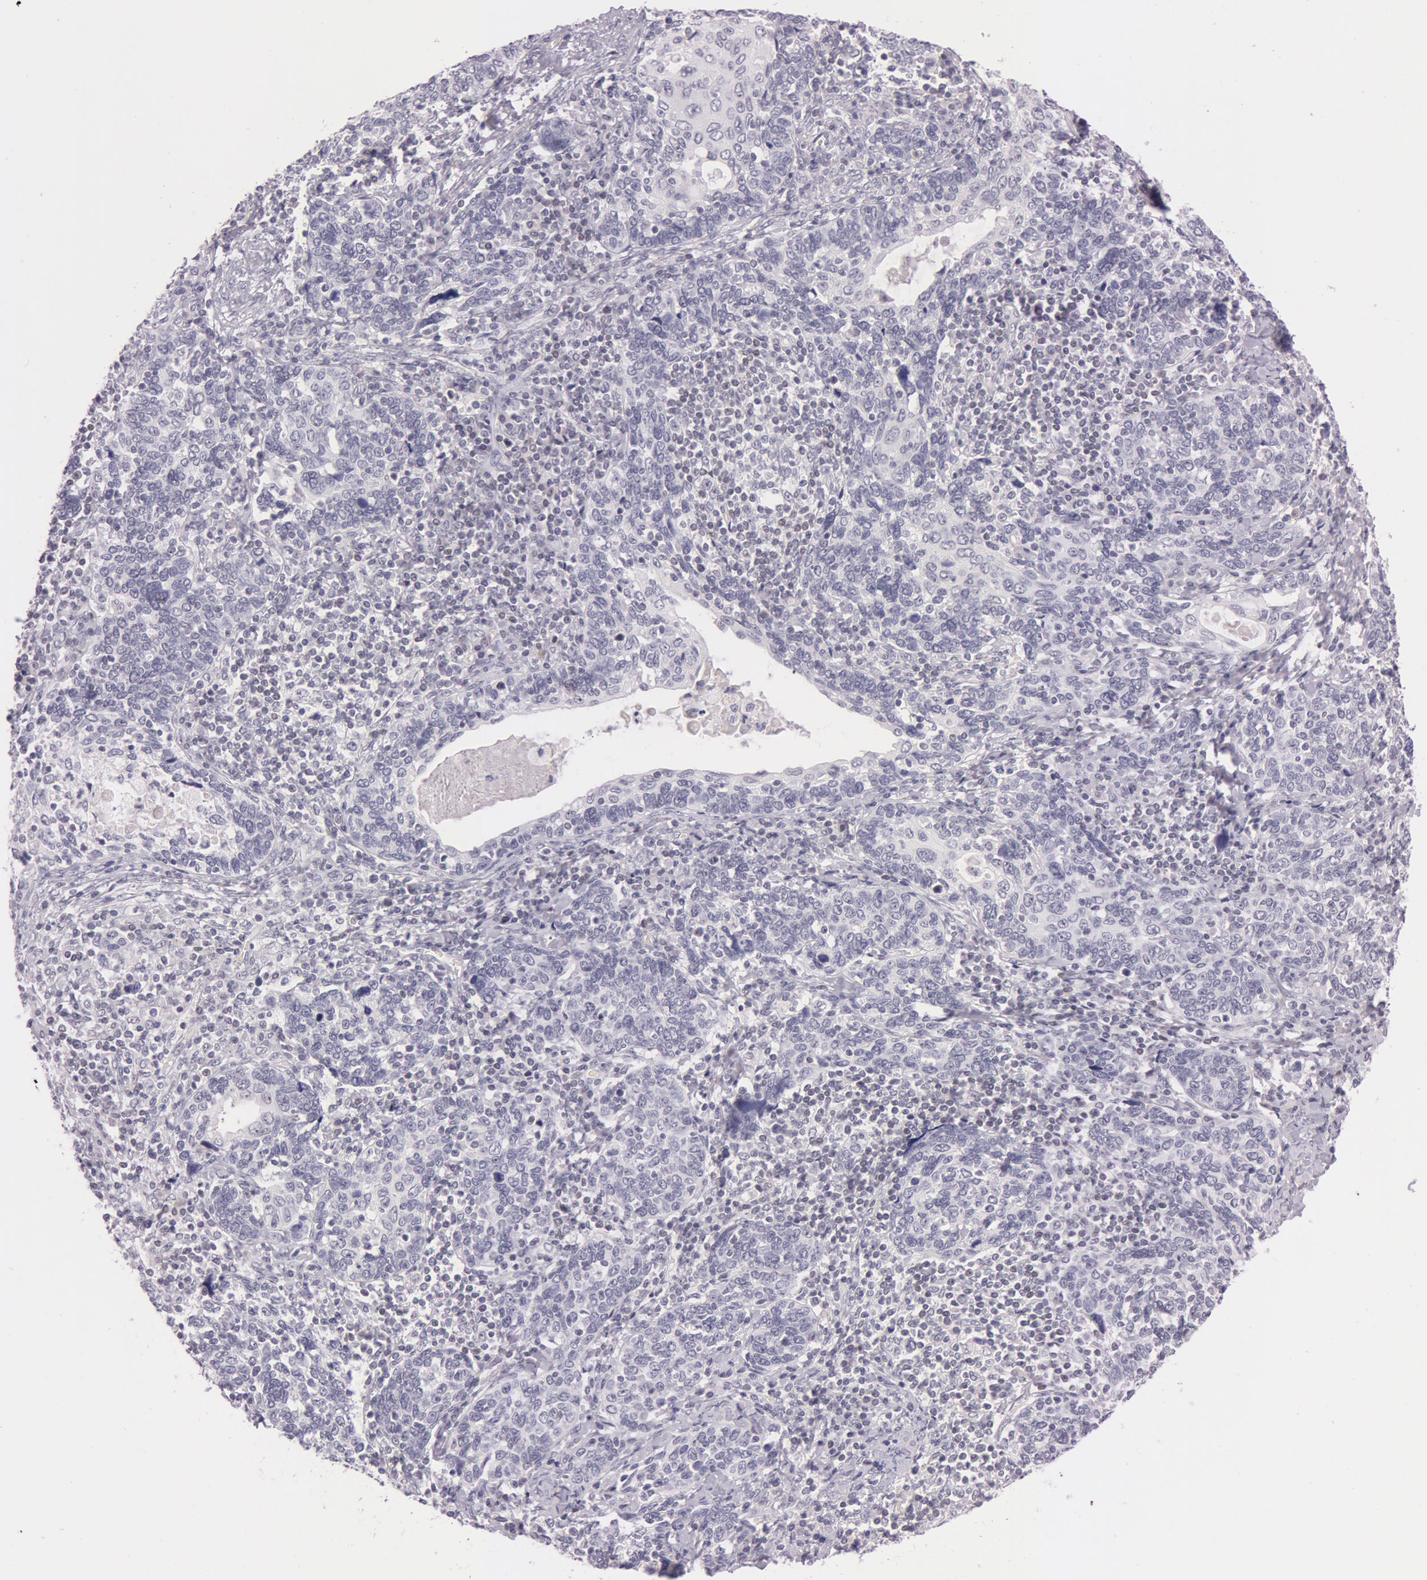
{"staining": {"intensity": "negative", "quantity": "none", "location": "none"}, "tissue": "cervical cancer", "cell_type": "Tumor cells", "image_type": "cancer", "snomed": [{"axis": "morphology", "description": "Squamous cell carcinoma, NOS"}, {"axis": "topography", "description": "Cervix"}], "caption": "Immunohistochemical staining of cervical cancer shows no significant staining in tumor cells.", "gene": "FBL", "patient": {"sex": "female", "age": 41}}